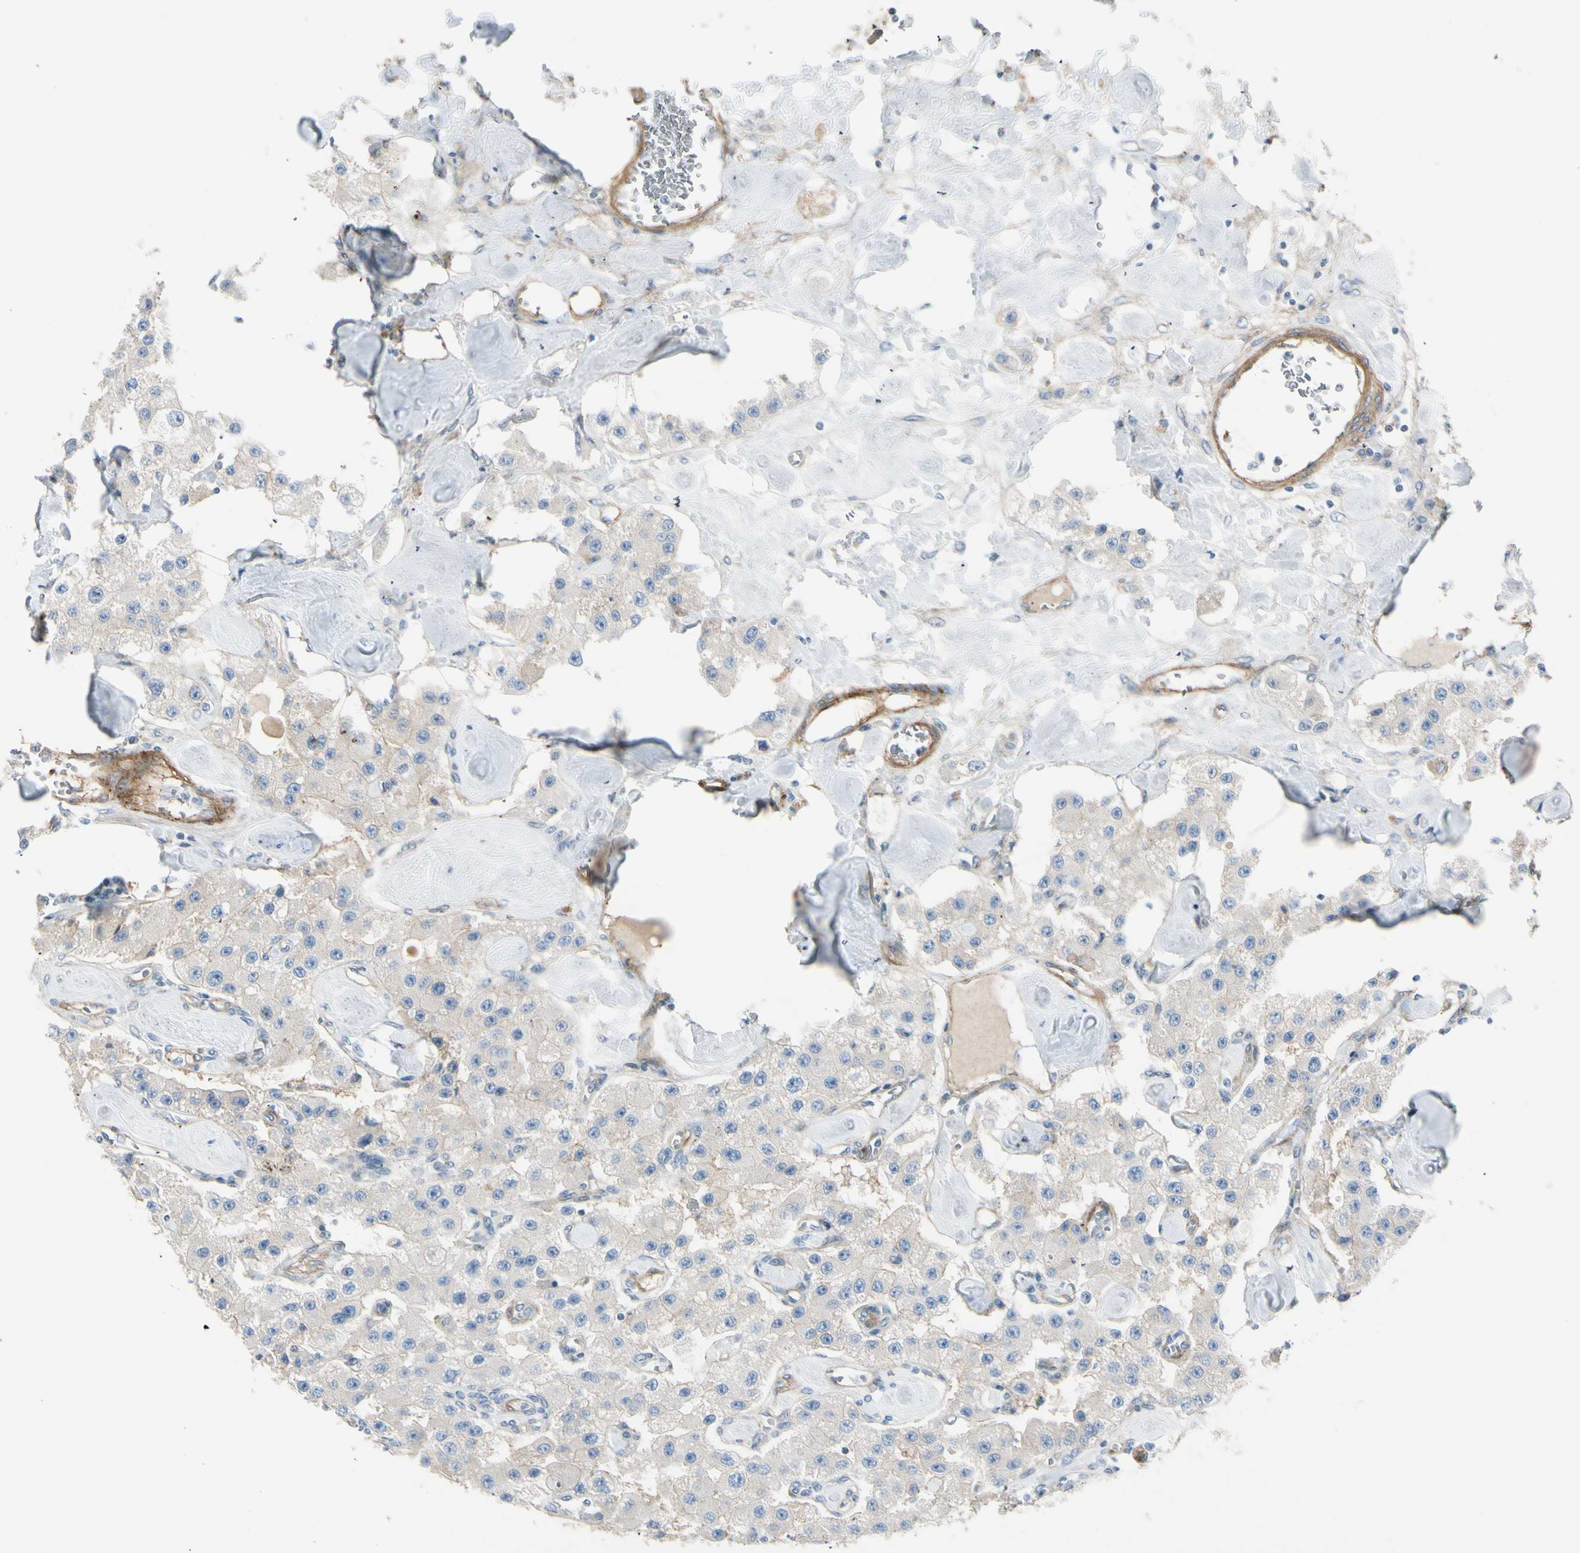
{"staining": {"intensity": "weak", "quantity": ">75%", "location": "cytoplasmic/membranous"}, "tissue": "carcinoid", "cell_type": "Tumor cells", "image_type": "cancer", "snomed": [{"axis": "morphology", "description": "Carcinoid, malignant, NOS"}, {"axis": "topography", "description": "Pancreas"}], "caption": "DAB (3,3'-diaminobenzidine) immunohistochemical staining of human carcinoid (malignant) displays weak cytoplasmic/membranous protein expression in about >75% of tumor cells.", "gene": "ITGA3", "patient": {"sex": "male", "age": 41}}